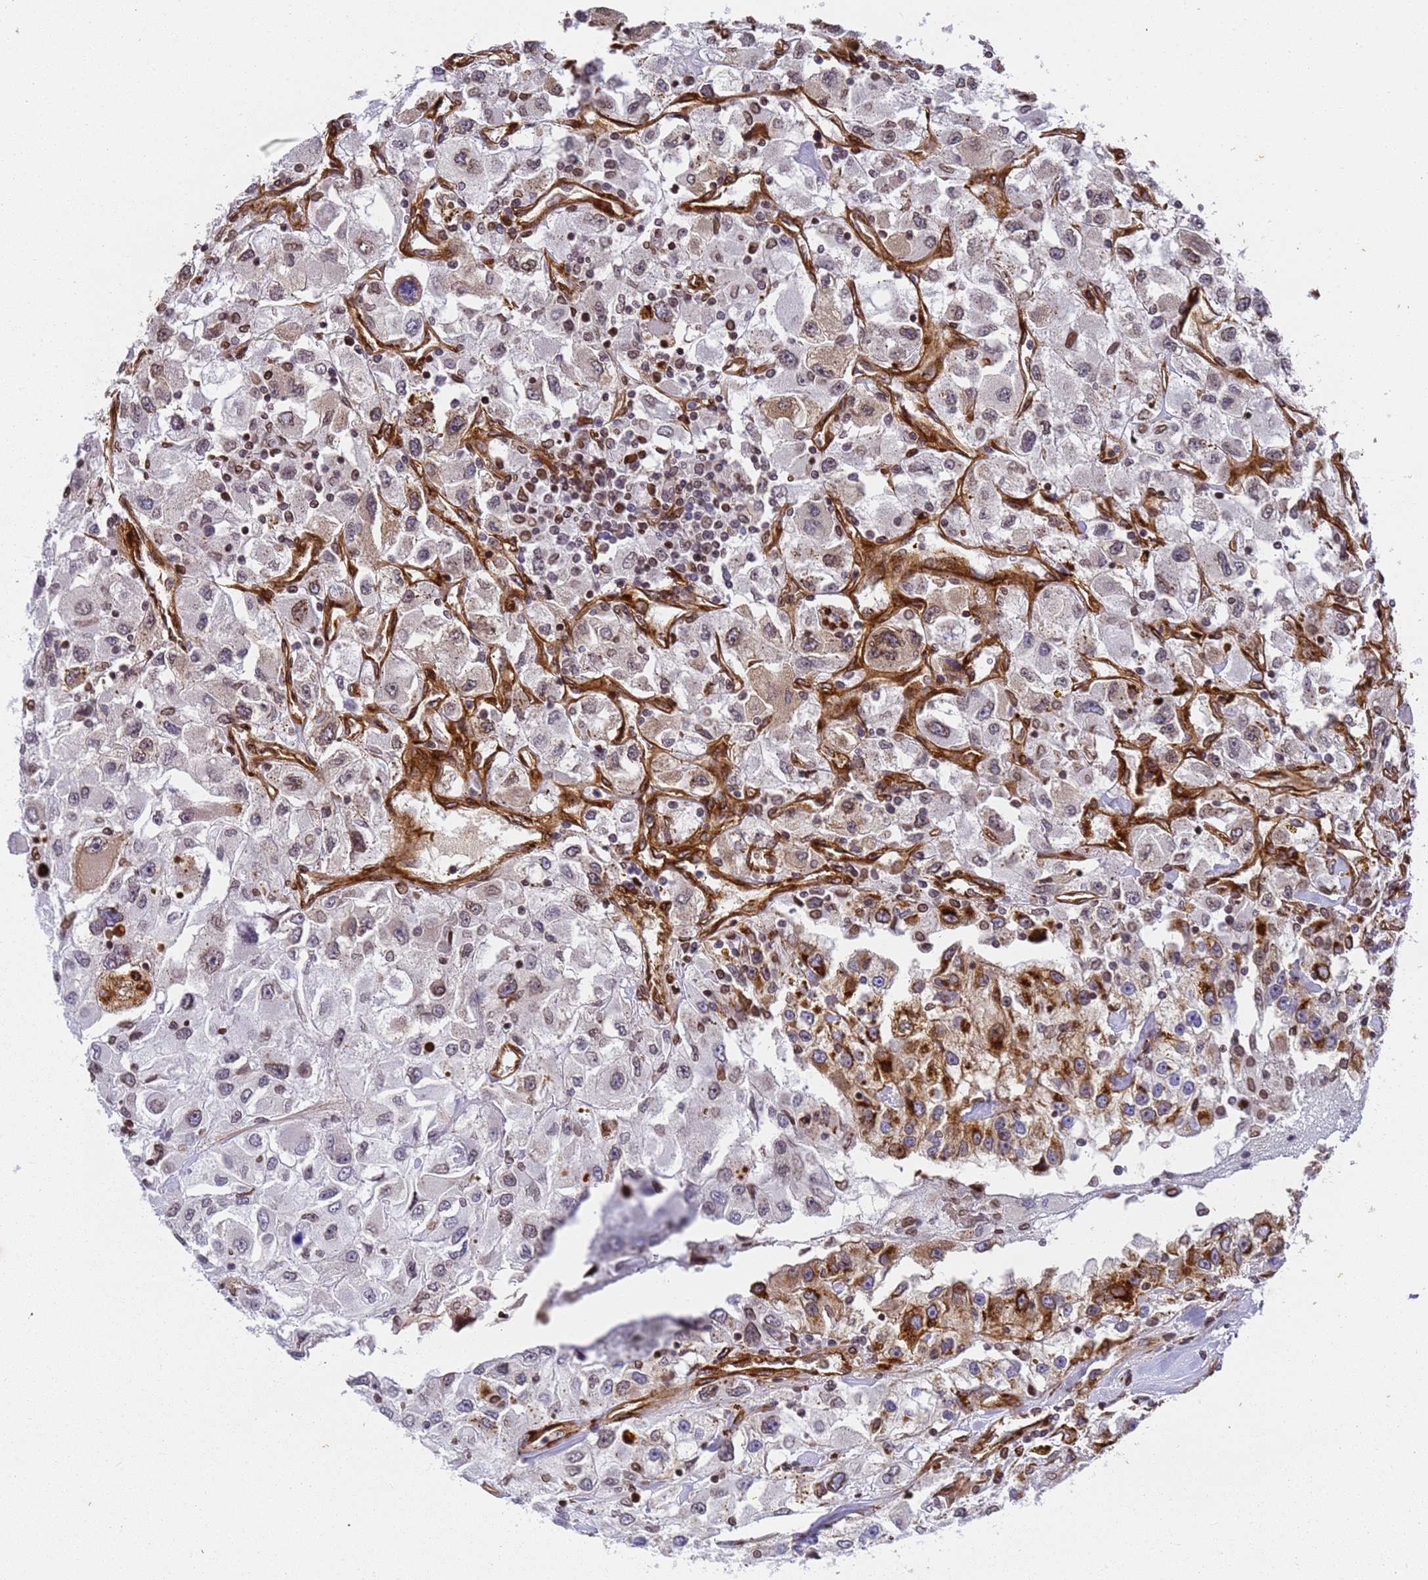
{"staining": {"intensity": "moderate", "quantity": "<25%", "location": "cytoplasmic/membranous,nuclear"}, "tissue": "renal cancer", "cell_type": "Tumor cells", "image_type": "cancer", "snomed": [{"axis": "morphology", "description": "Adenocarcinoma, NOS"}, {"axis": "topography", "description": "Kidney"}], "caption": "Immunohistochemical staining of human renal cancer (adenocarcinoma) demonstrates low levels of moderate cytoplasmic/membranous and nuclear protein positivity in approximately <25% of tumor cells.", "gene": "IGFBP7", "patient": {"sex": "female", "age": 52}}